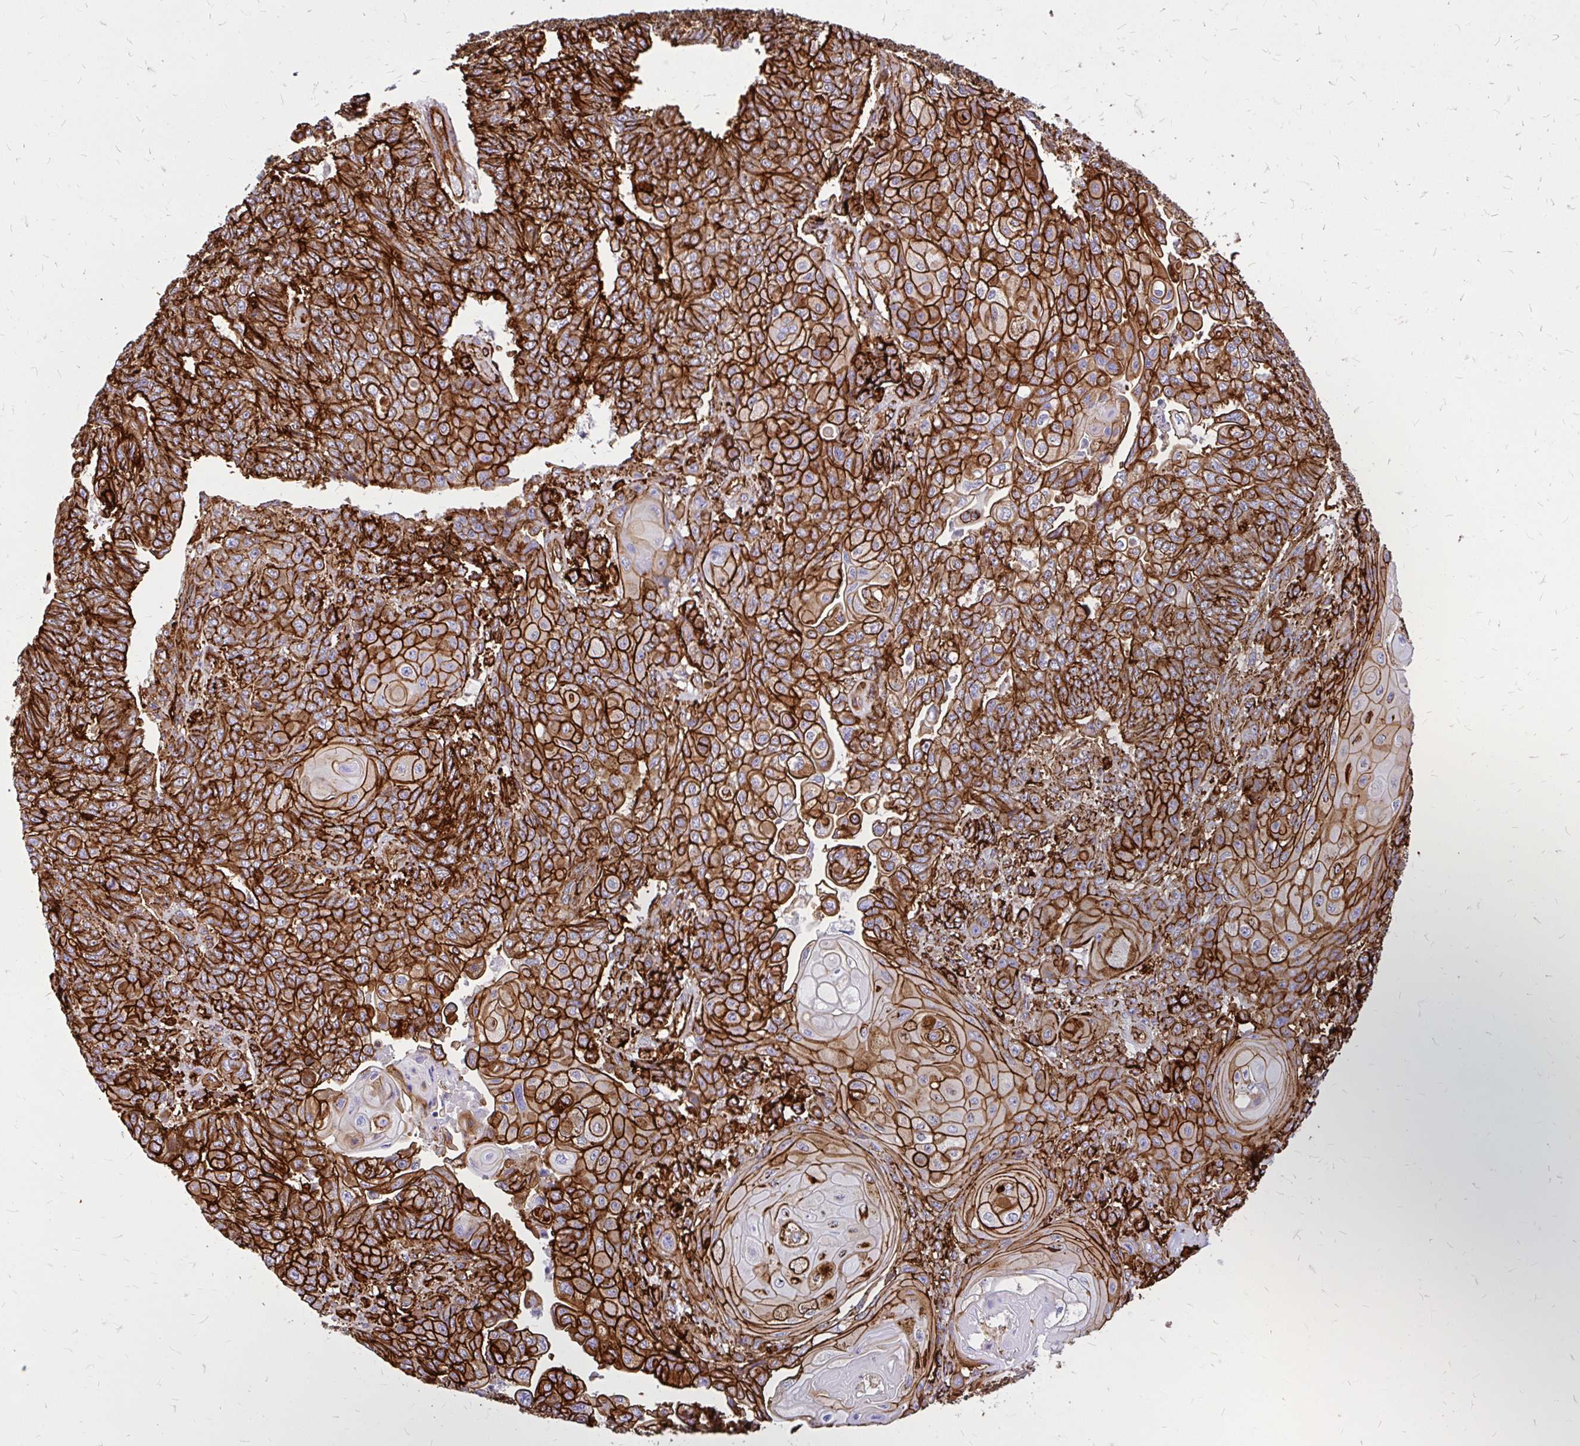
{"staining": {"intensity": "strong", "quantity": ">75%", "location": "cytoplasmic/membranous"}, "tissue": "endometrial cancer", "cell_type": "Tumor cells", "image_type": "cancer", "snomed": [{"axis": "morphology", "description": "Adenocarcinoma, NOS"}, {"axis": "topography", "description": "Endometrium"}], "caption": "This photomicrograph displays immunohistochemistry staining of human endometrial cancer, with high strong cytoplasmic/membranous expression in approximately >75% of tumor cells.", "gene": "MAP1LC3B", "patient": {"sex": "female", "age": 32}}